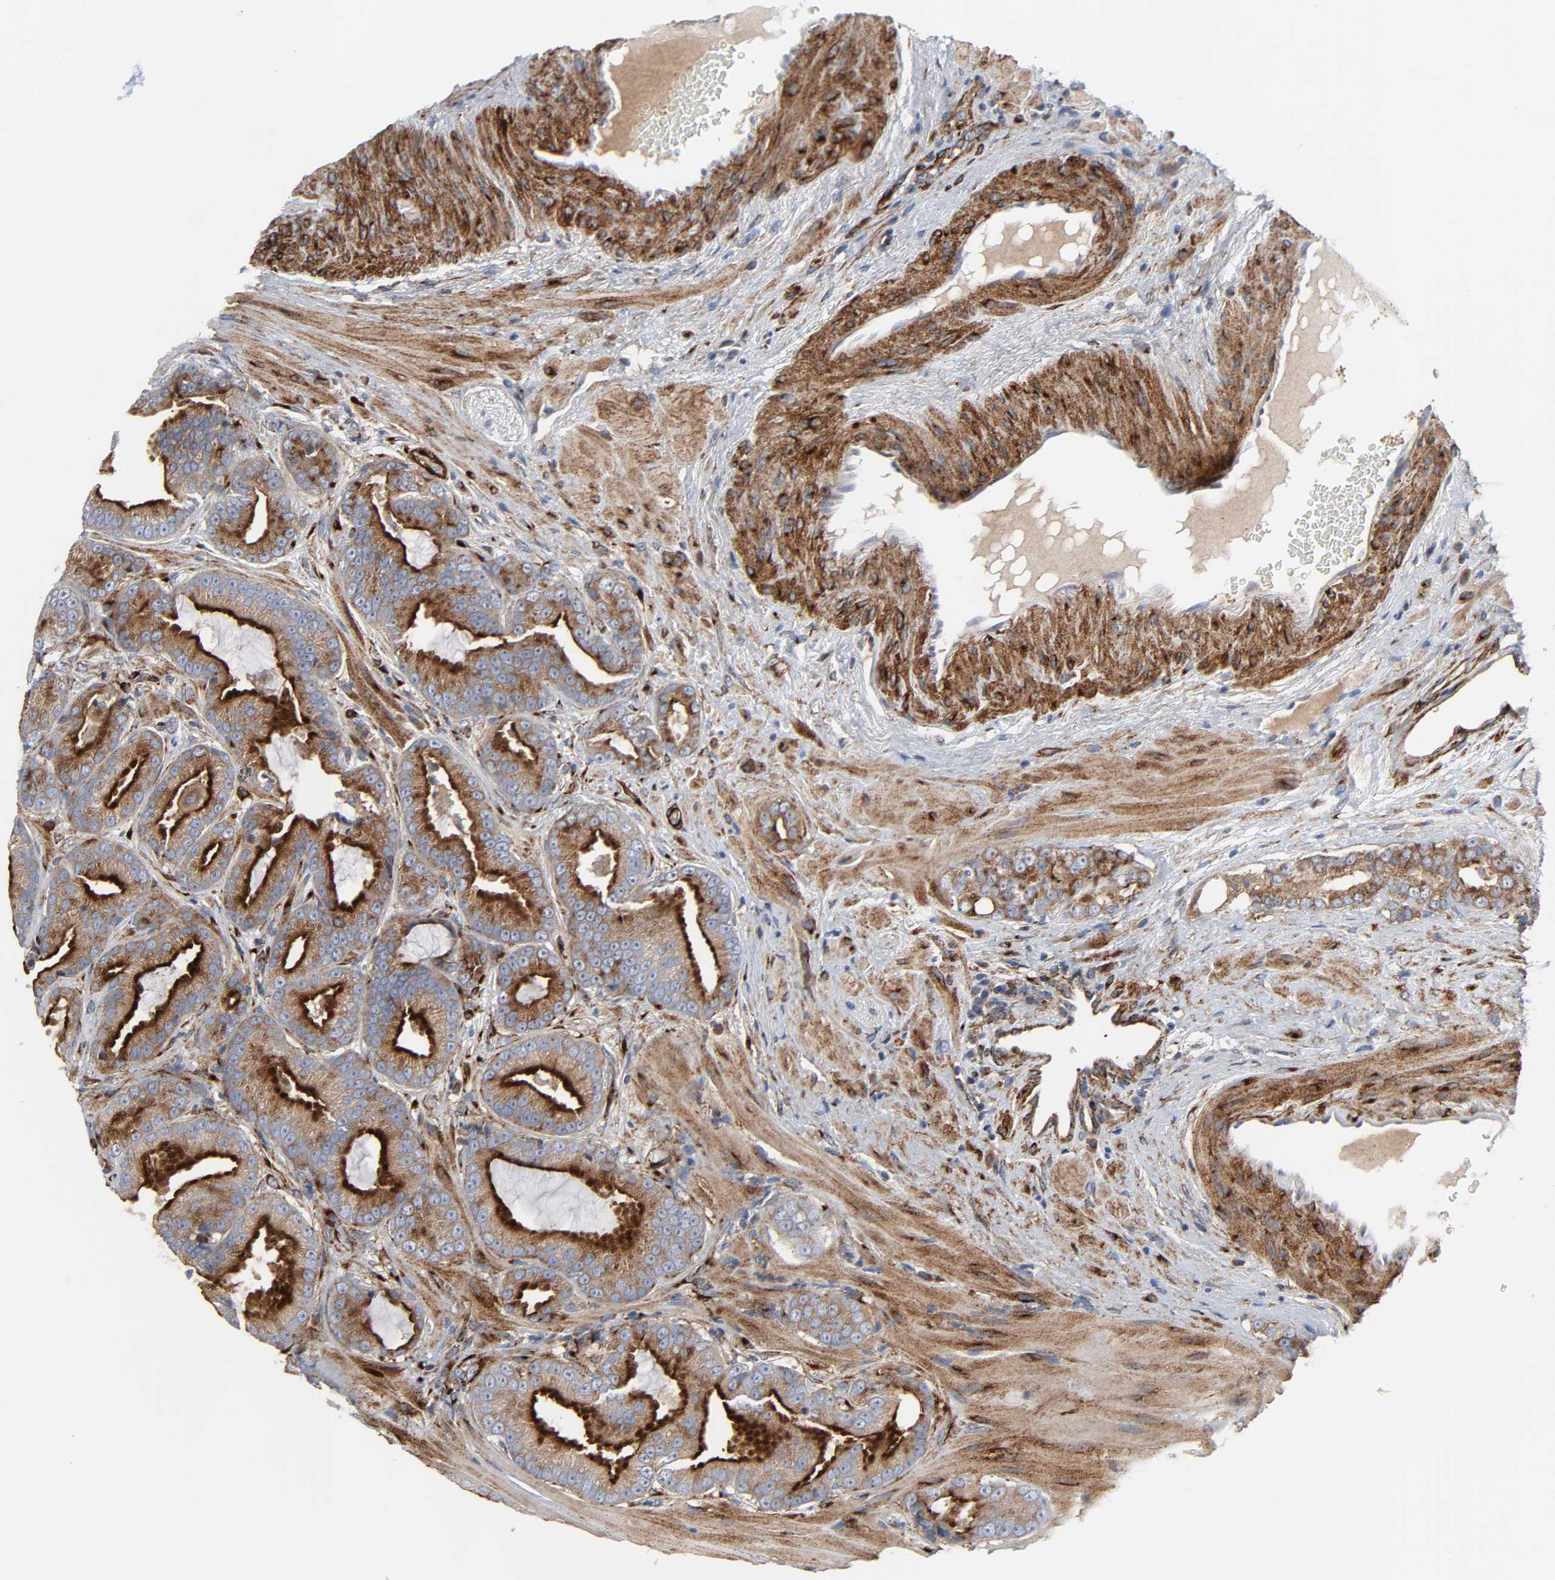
{"staining": {"intensity": "strong", "quantity": ">75%", "location": "cytoplasmic/membranous"}, "tissue": "prostate cancer", "cell_type": "Tumor cells", "image_type": "cancer", "snomed": [{"axis": "morphology", "description": "Adenocarcinoma, Low grade"}, {"axis": "topography", "description": "Prostate"}], "caption": "Protein analysis of prostate cancer (low-grade adenocarcinoma) tissue shows strong cytoplasmic/membranous expression in approximately >75% of tumor cells. (DAB IHC with brightfield microscopy, high magnification).", "gene": "ARHGAP1", "patient": {"sex": "male", "age": 58}}